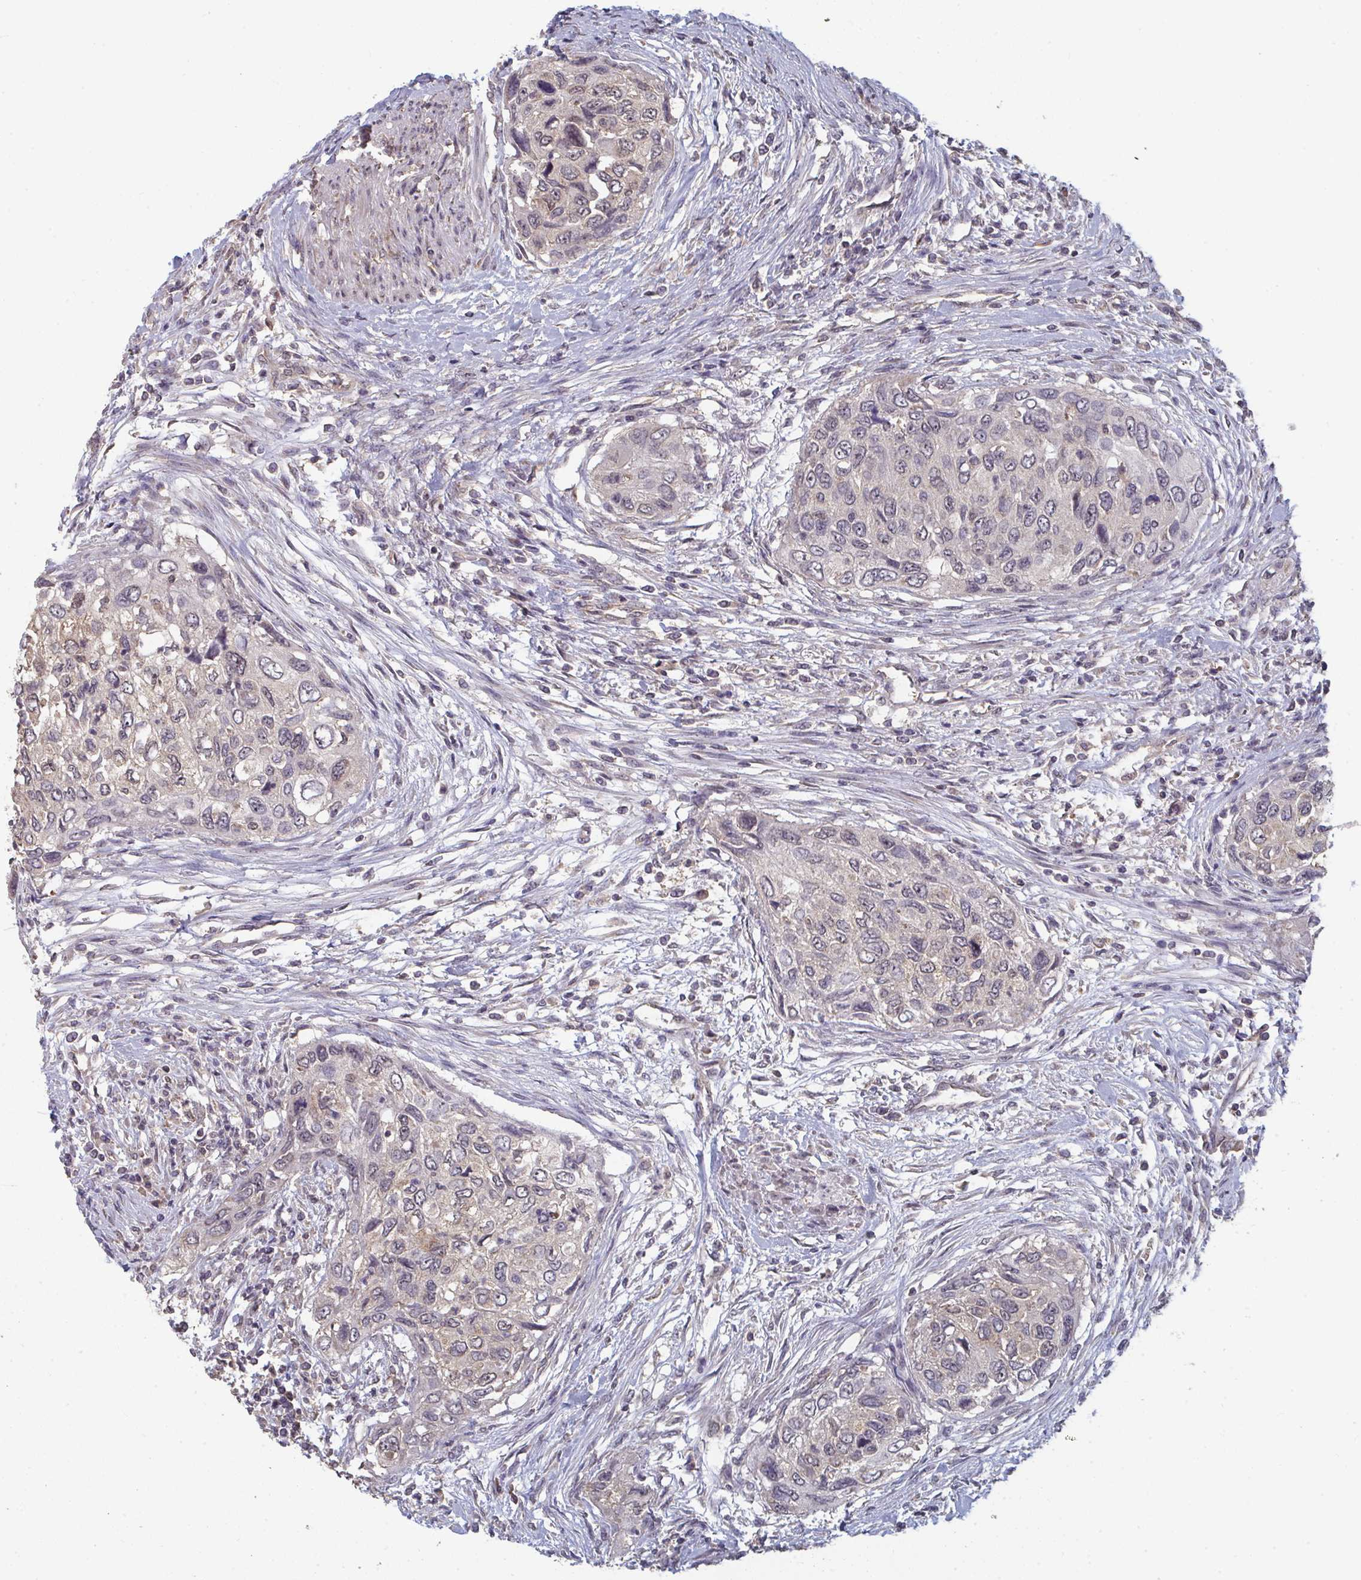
{"staining": {"intensity": "weak", "quantity": "<25%", "location": "cytoplasmic/membranous,nuclear"}, "tissue": "urothelial cancer", "cell_type": "Tumor cells", "image_type": "cancer", "snomed": [{"axis": "morphology", "description": "Urothelial carcinoma, High grade"}, {"axis": "topography", "description": "Urinary bladder"}], "caption": "Immunohistochemistry of high-grade urothelial carcinoma displays no positivity in tumor cells. (IHC, brightfield microscopy, high magnification).", "gene": "LIX1", "patient": {"sex": "female", "age": 60}}